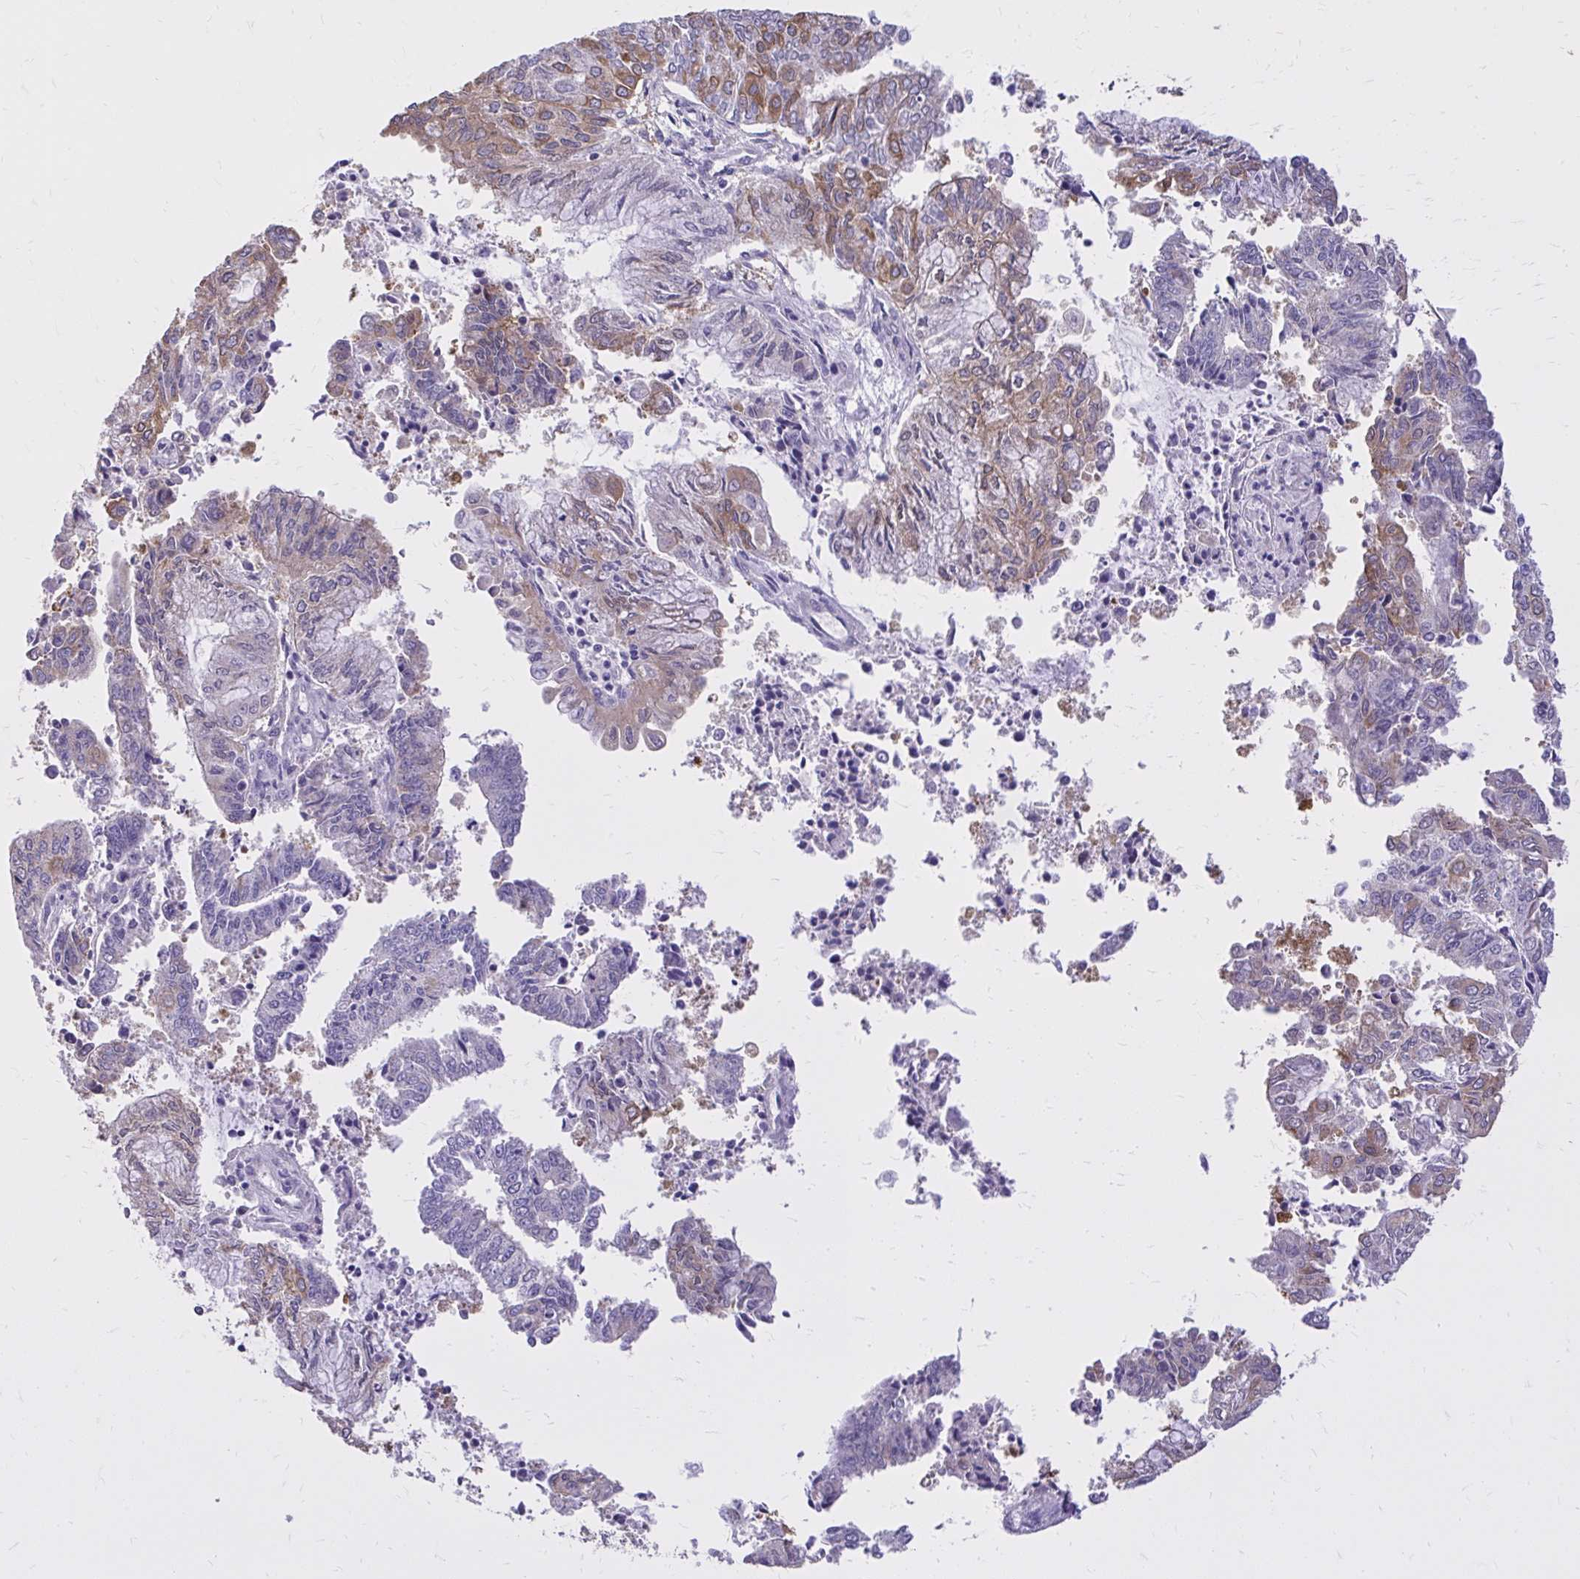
{"staining": {"intensity": "moderate", "quantity": "25%-75%", "location": "cytoplasmic/membranous"}, "tissue": "endometrial cancer", "cell_type": "Tumor cells", "image_type": "cancer", "snomed": [{"axis": "morphology", "description": "Adenocarcinoma, NOS"}, {"axis": "topography", "description": "Endometrium"}], "caption": "Approximately 25%-75% of tumor cells in human endometrial adenocarcinoma exhibit moderate cytoplasmic/membranous protein expression as visualized by brown immunohistochemical staining.", "gene": "EPB41L1", "patient": {"sex": "female", "age": 61}}